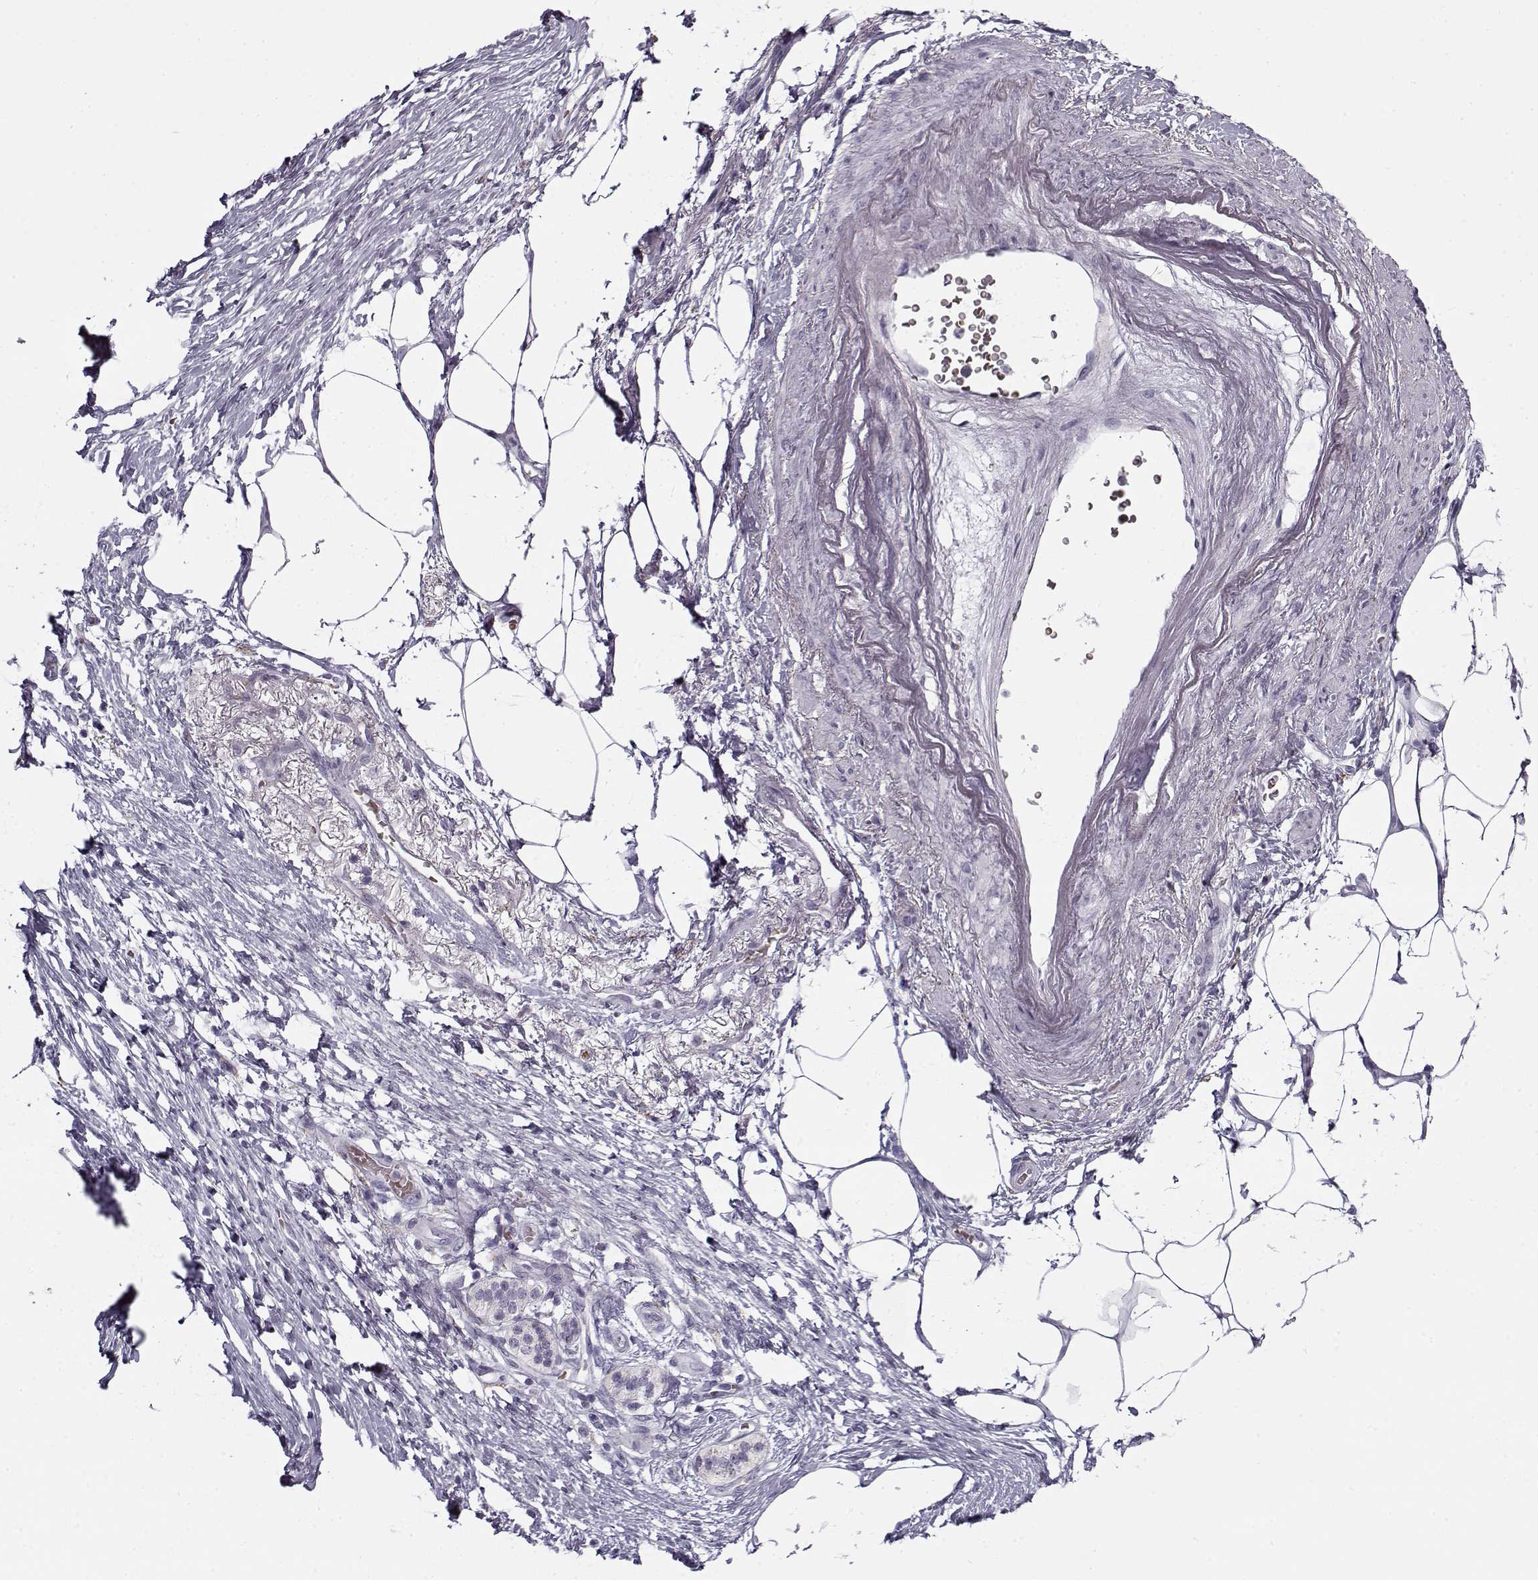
{"staining": {"intensity": "negative", "quantity": "none", "location": "none"}, "tissue": "pancreatic cancer", "cell_type": "Tumor cells", "image_type": "cancer", "snomed": [{"axis": "morphology", "description": "Adenocarcinoma, NOS"}, {"axis": "topography", "description": "Pancreas"}], "caption": "Protein analysis of pancreatic cancer displays no significant staining in tumor cells.", "gene": "SNCA", "patient": {"sex": "female", "age": 72}}